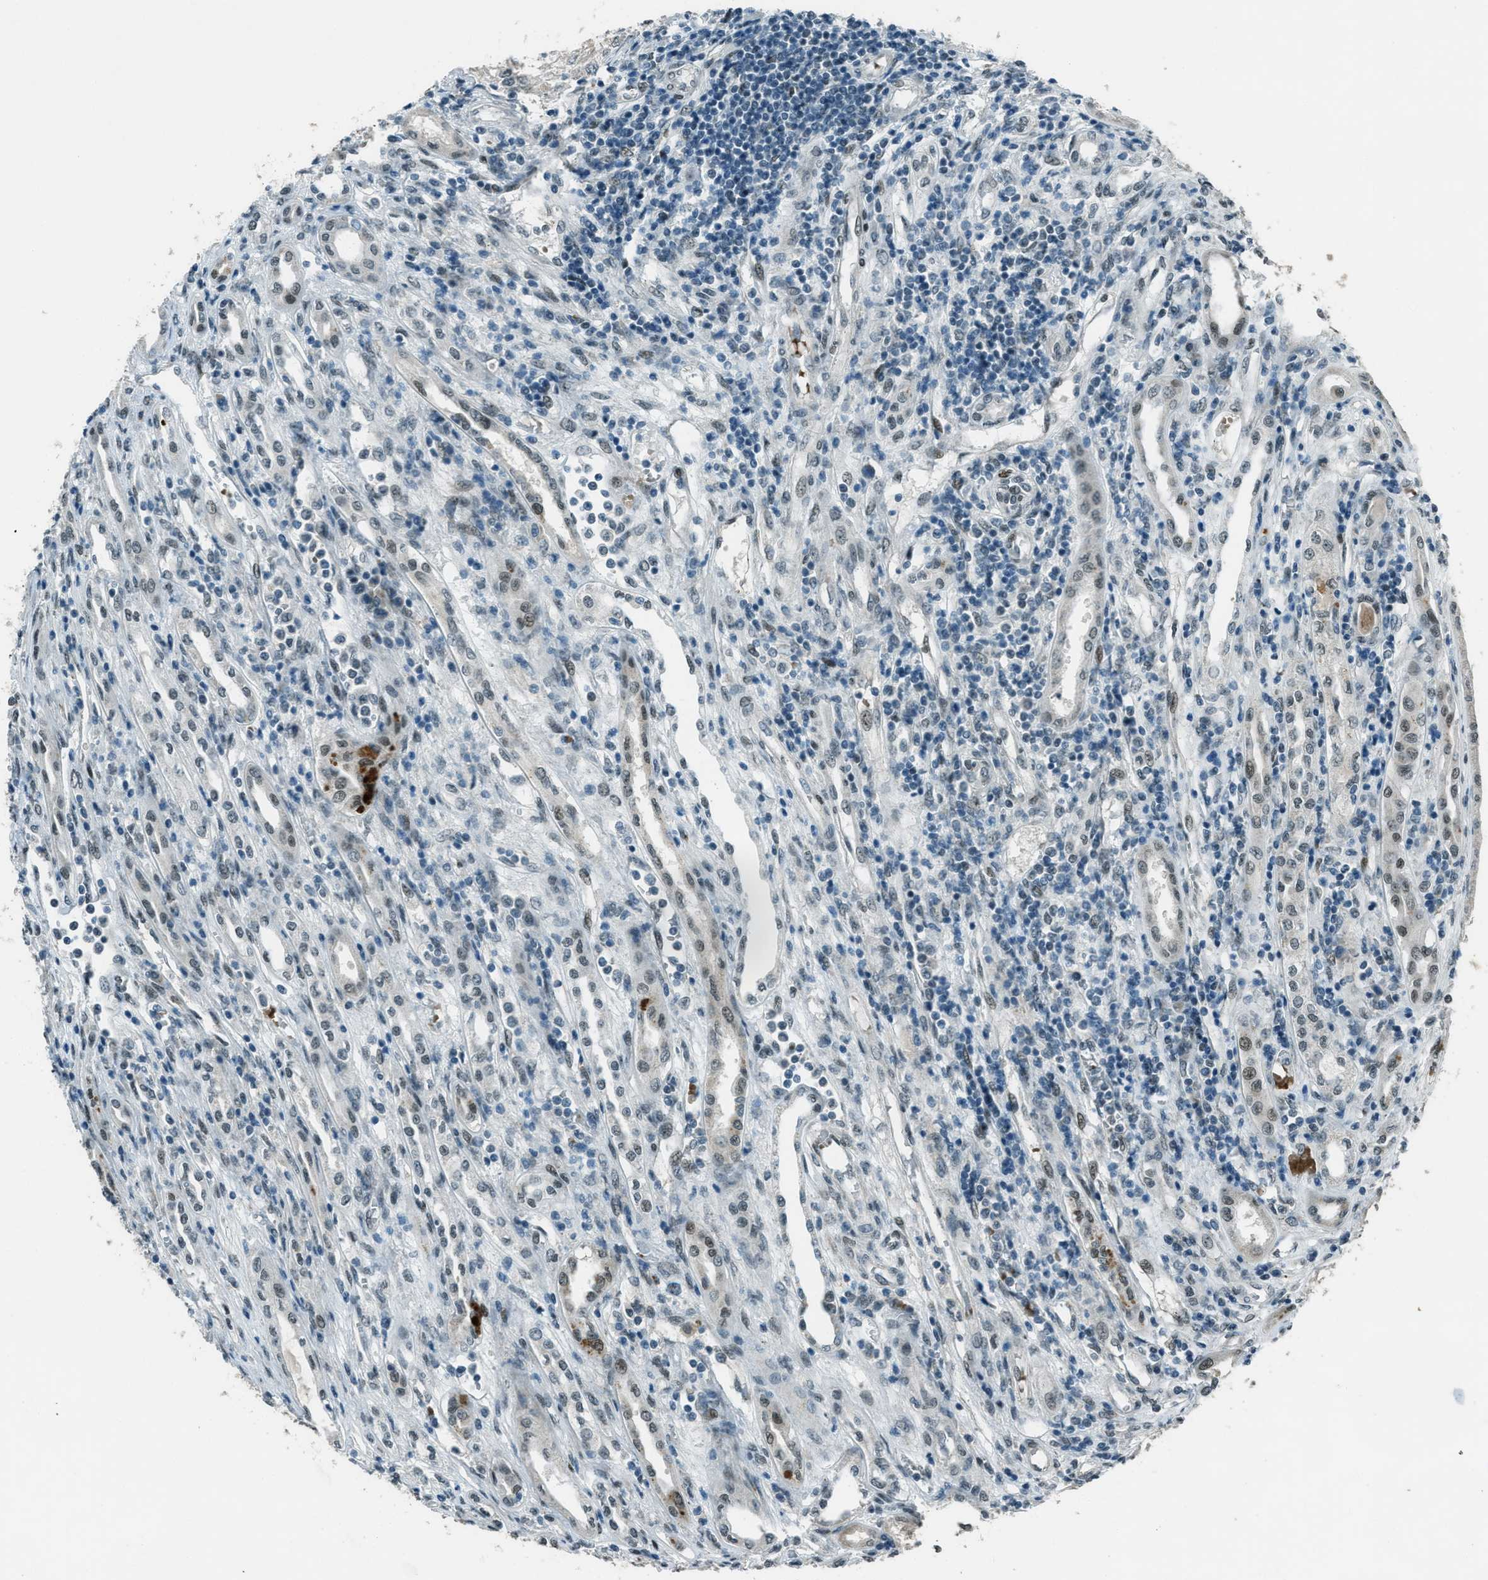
{"staining": {"intensity": "weak", "quantity": "<25%", "location": "nuclear"}, "tissue": "renal cancer", "cell_type": "Tumor cells", "image_type": "cancer", "snomed": [{"axis": "morphology", "description": "Adenocarcinoma, NOS"}, {"axis": "topography", "description": "Kidney"}], "caption": "High magnification brightfield microscopy of renal cancer stained with DAB (3,3'-diaminobenzidine) (brown) and counterstained with hematoxylin (blue): tumor cells show no significant staining.", "gene": "TARDBP", "patient": {"sex": "female", "age": 54}}